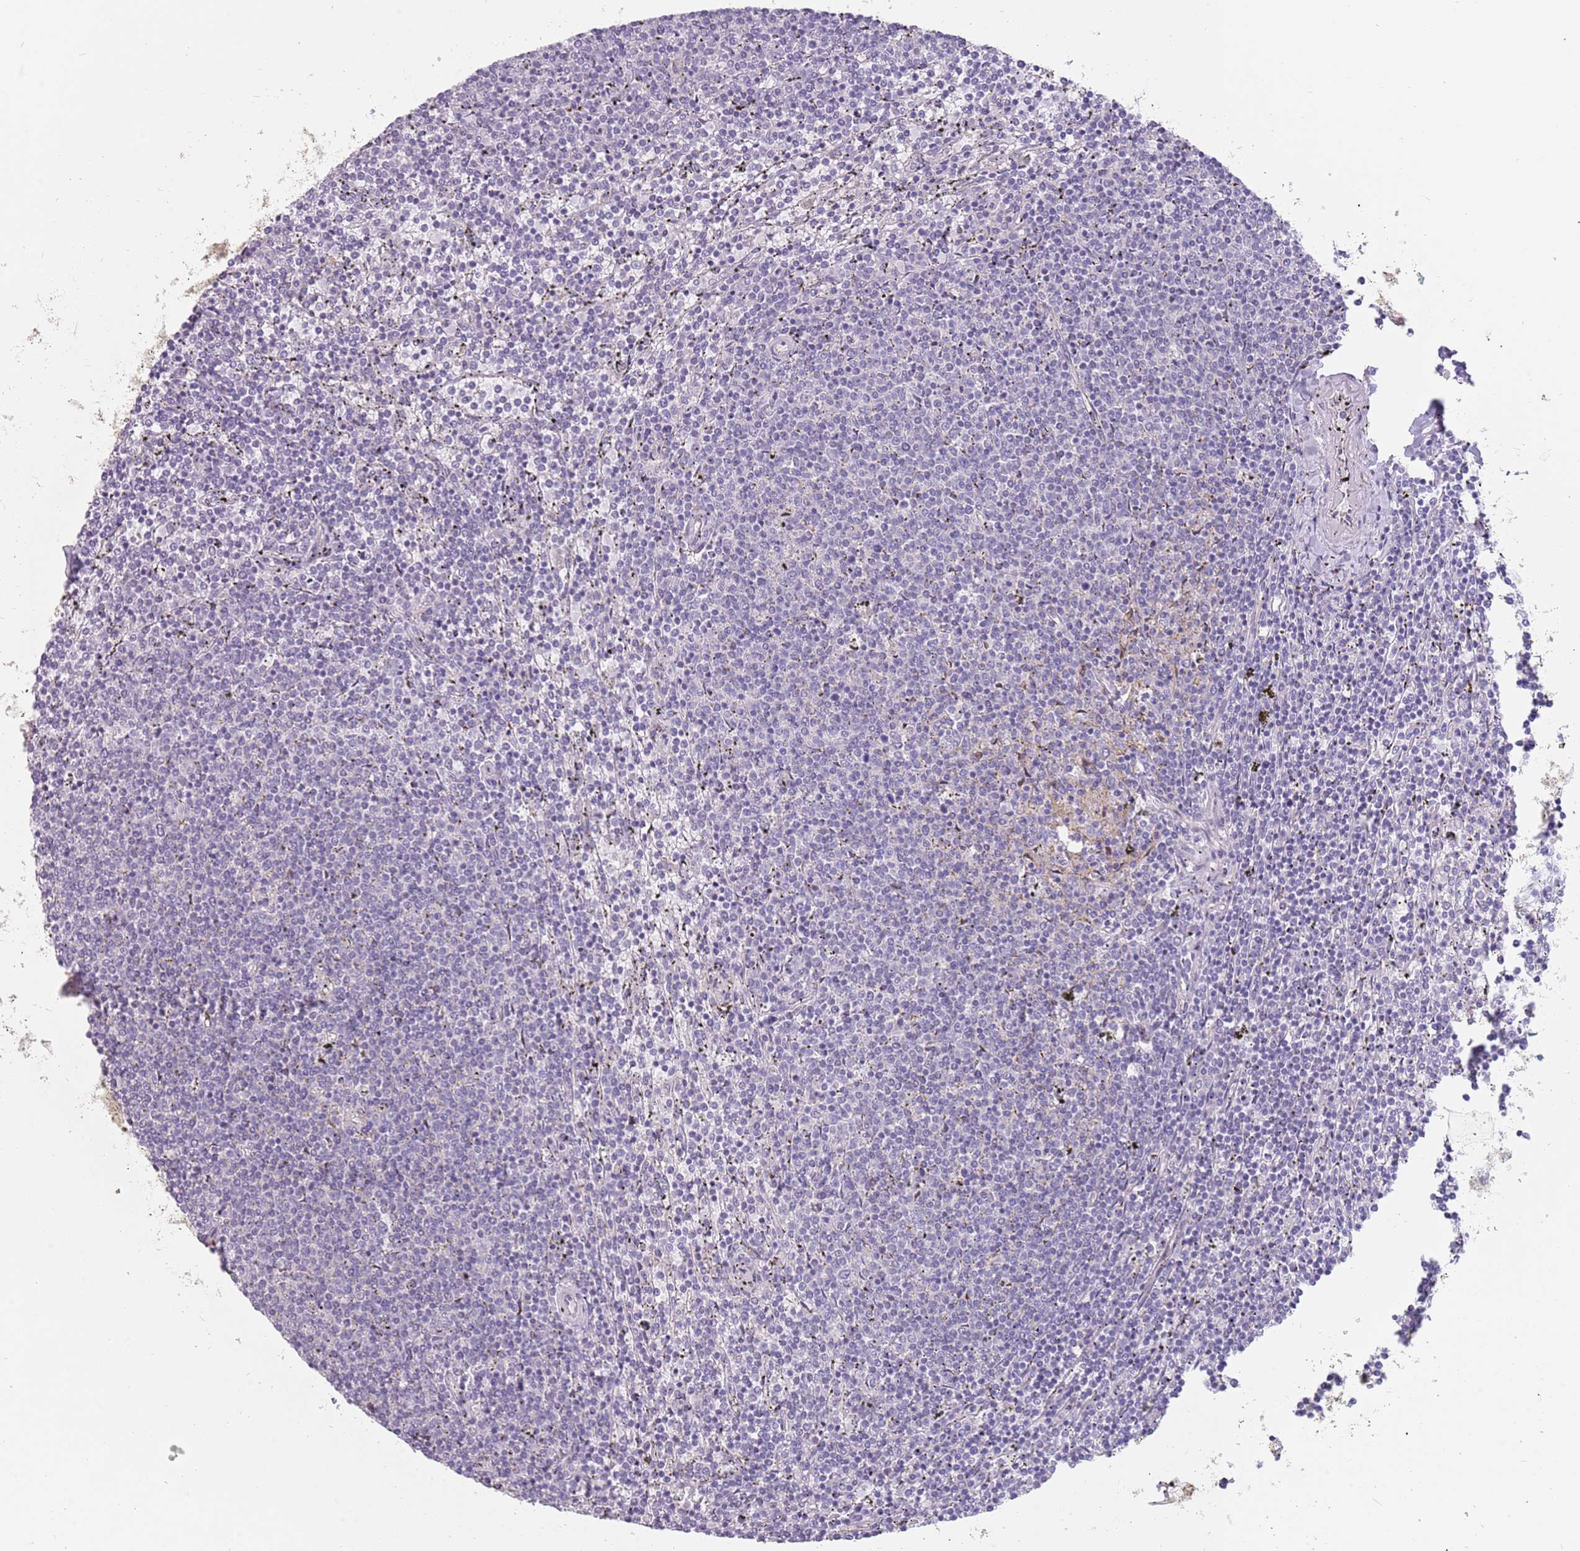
{"staining": {"intensity": "negative", "quantity": "none", "location": "none"}, "tissue": "lymphoma", "cell_type": "Tumor cells", "image_type": "cancer", "snomed": [{"axis": "morphology", "description": "Malignant lymphoma, non-Hodgkin's type, Low grade"}, {"axis": "topography", "description": "Spleen"}], "caption": "High magnification brightfield microscopy of malignant lymphoma, non-Hodgkin's type (low-grade) stained with DAB (3,3'-diaminobenzidine) (brown) and counterstained with hematoxylin (blue): tumor cells show no significant positivity.", "gene": "DDX4", "patient": {"sex": "female", "age": 50}}